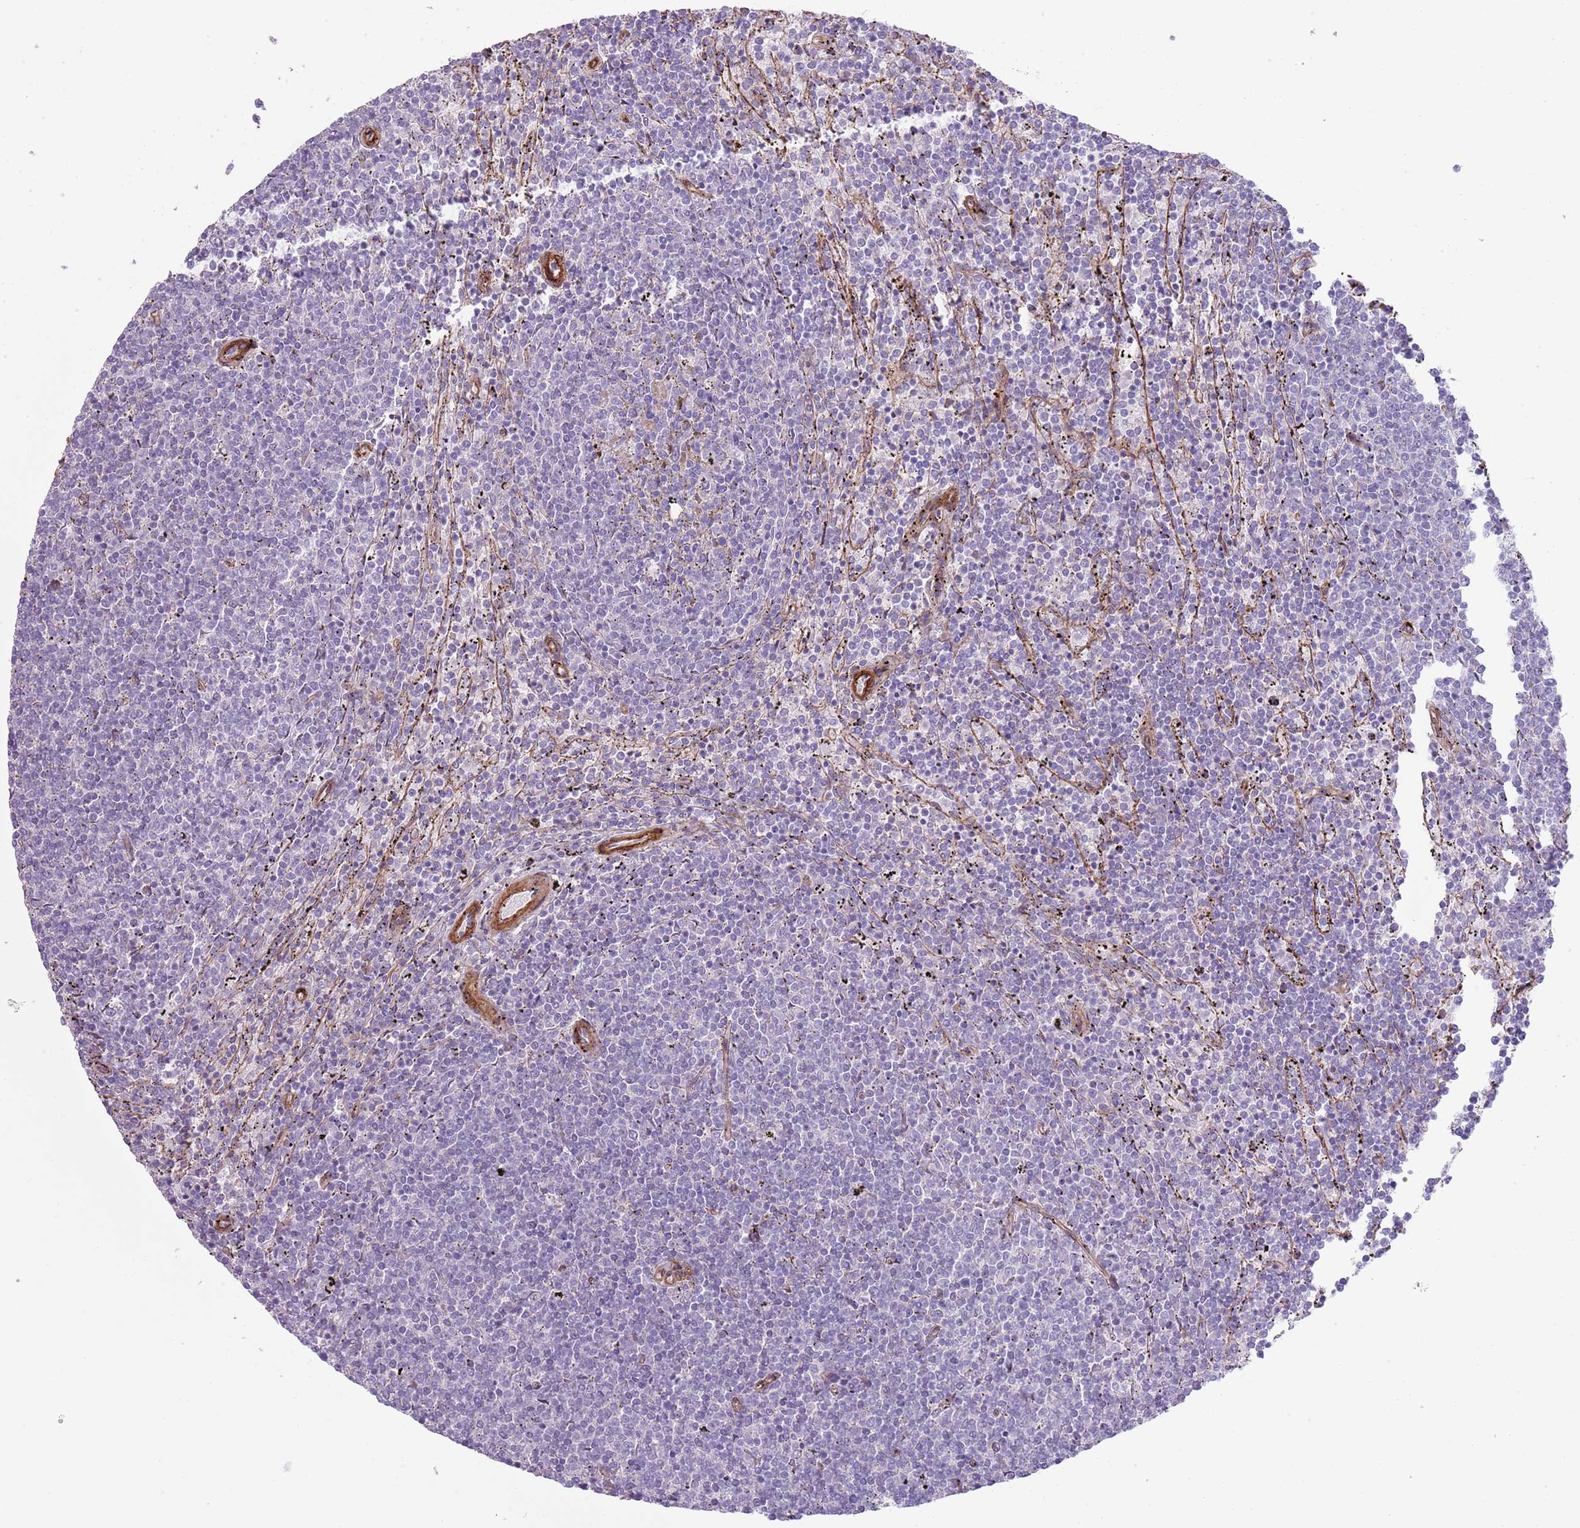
{"staining": {"intensity": "negative", "quantity": "none", "location": "none"}, "tissue": "lymphoma", "cell_type": "Tumor cells", "image_type": "cancer", "snomed": [{"axis": "morphology", "description": "Malignant lymphoma, non-Hodgkin's type, Low grade"}, {"axis": "topography", "description": "Spleen"}], "caption": "There is no significant expression in tumor cells of low-grade malignant lymphoma, non-Hodgkin's type.", "gene": "TINAGL1", "patient": {"sex": "female", "age": 50}}